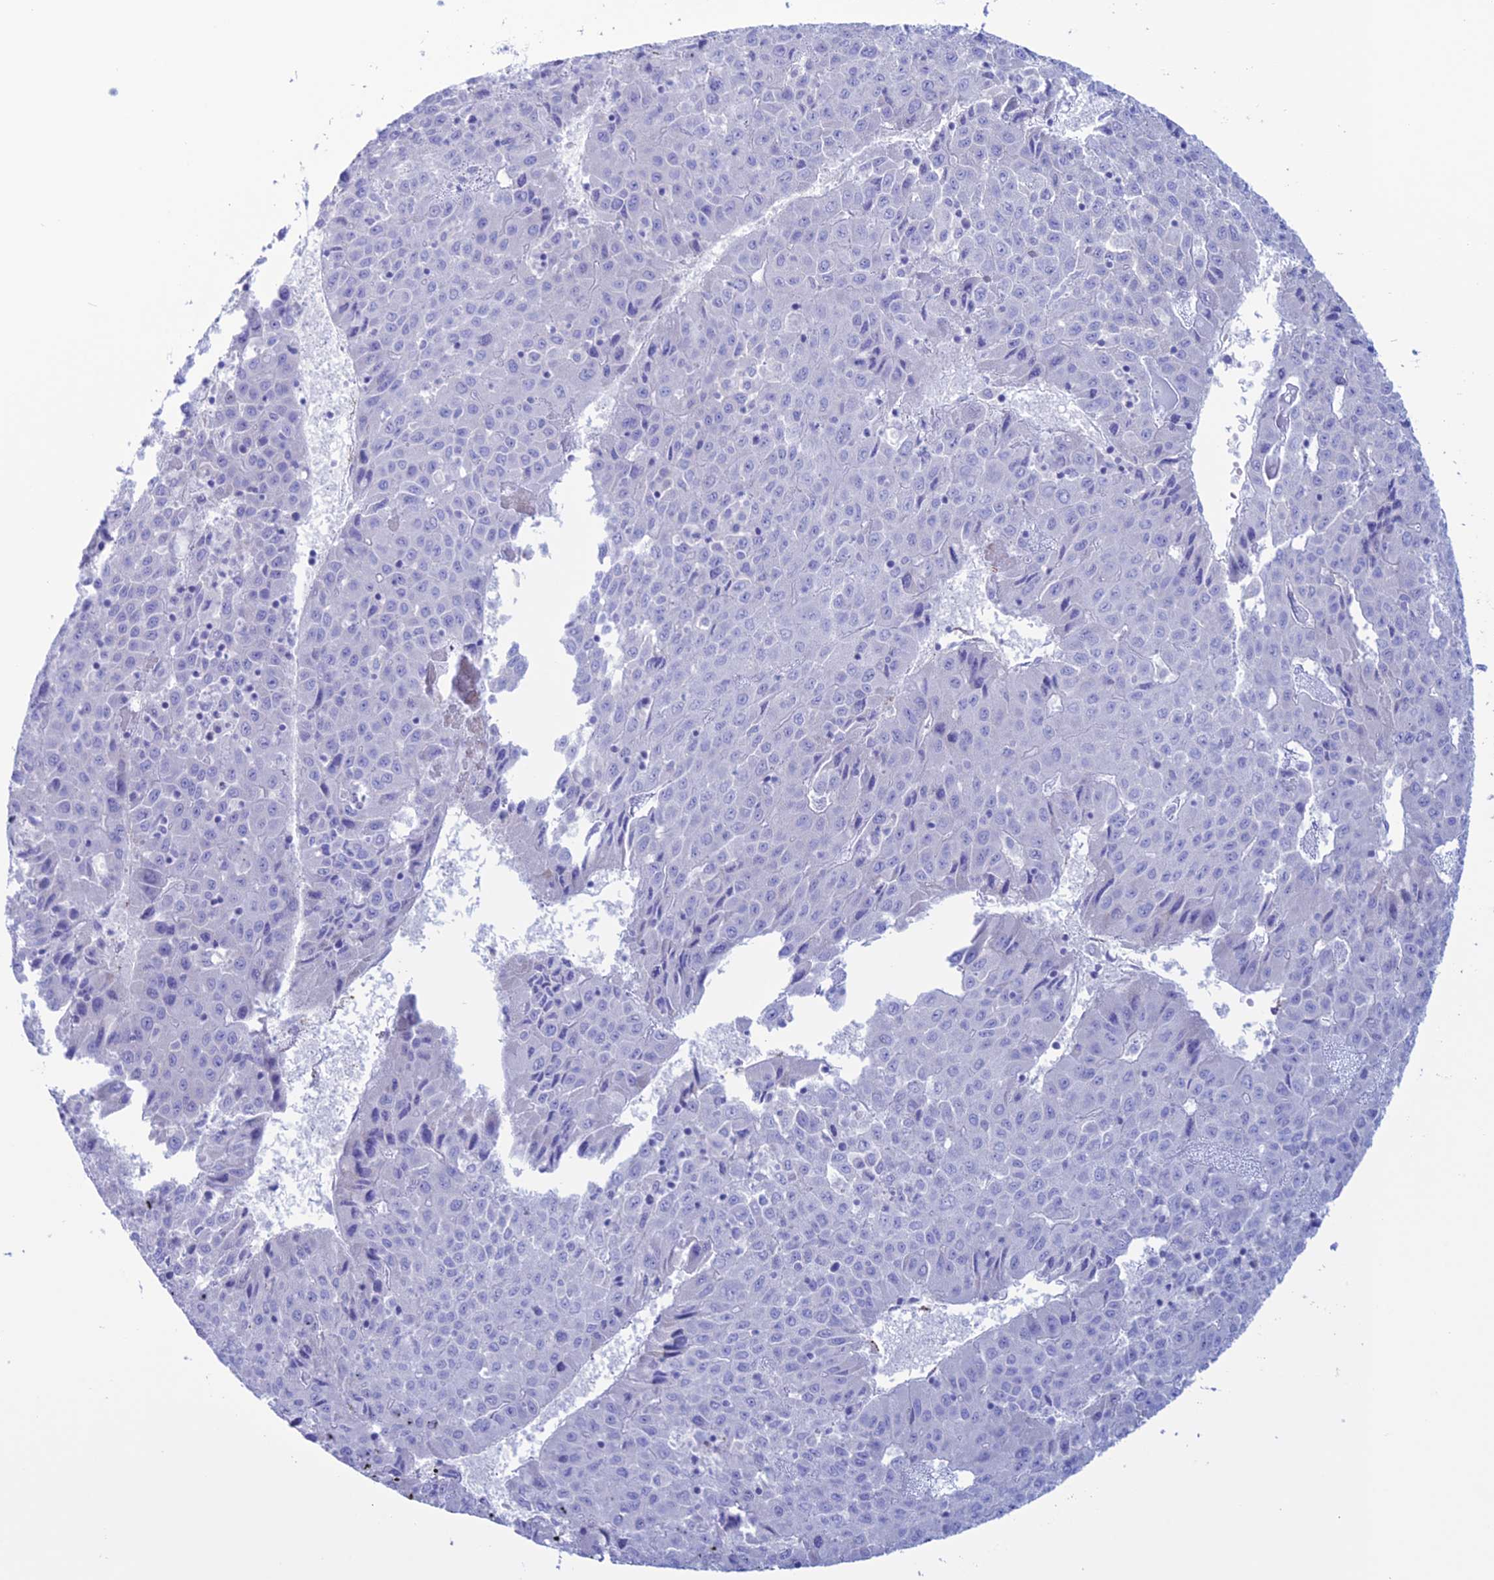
{"staining": {"intensity": "negative", "quantity": "none", "location": "none"}, "tissue": "liver cancer", "cell_type": "Tumor cells", "image_type": "cancer", "snomed": [{"axis": "morphology", "description": "Carcinoma, Hepatocellular, NOS"}, {"axis": "topography", "description": "Liver"}], "caption": "High power microscopy micrograph of an immunohistochemistry (IHC) histopathology image of liver cancer, revealing no significant positivity in tumor cells.", "gene": "CDC42EP5", "patient": {"sex": "female", "age": 53}}